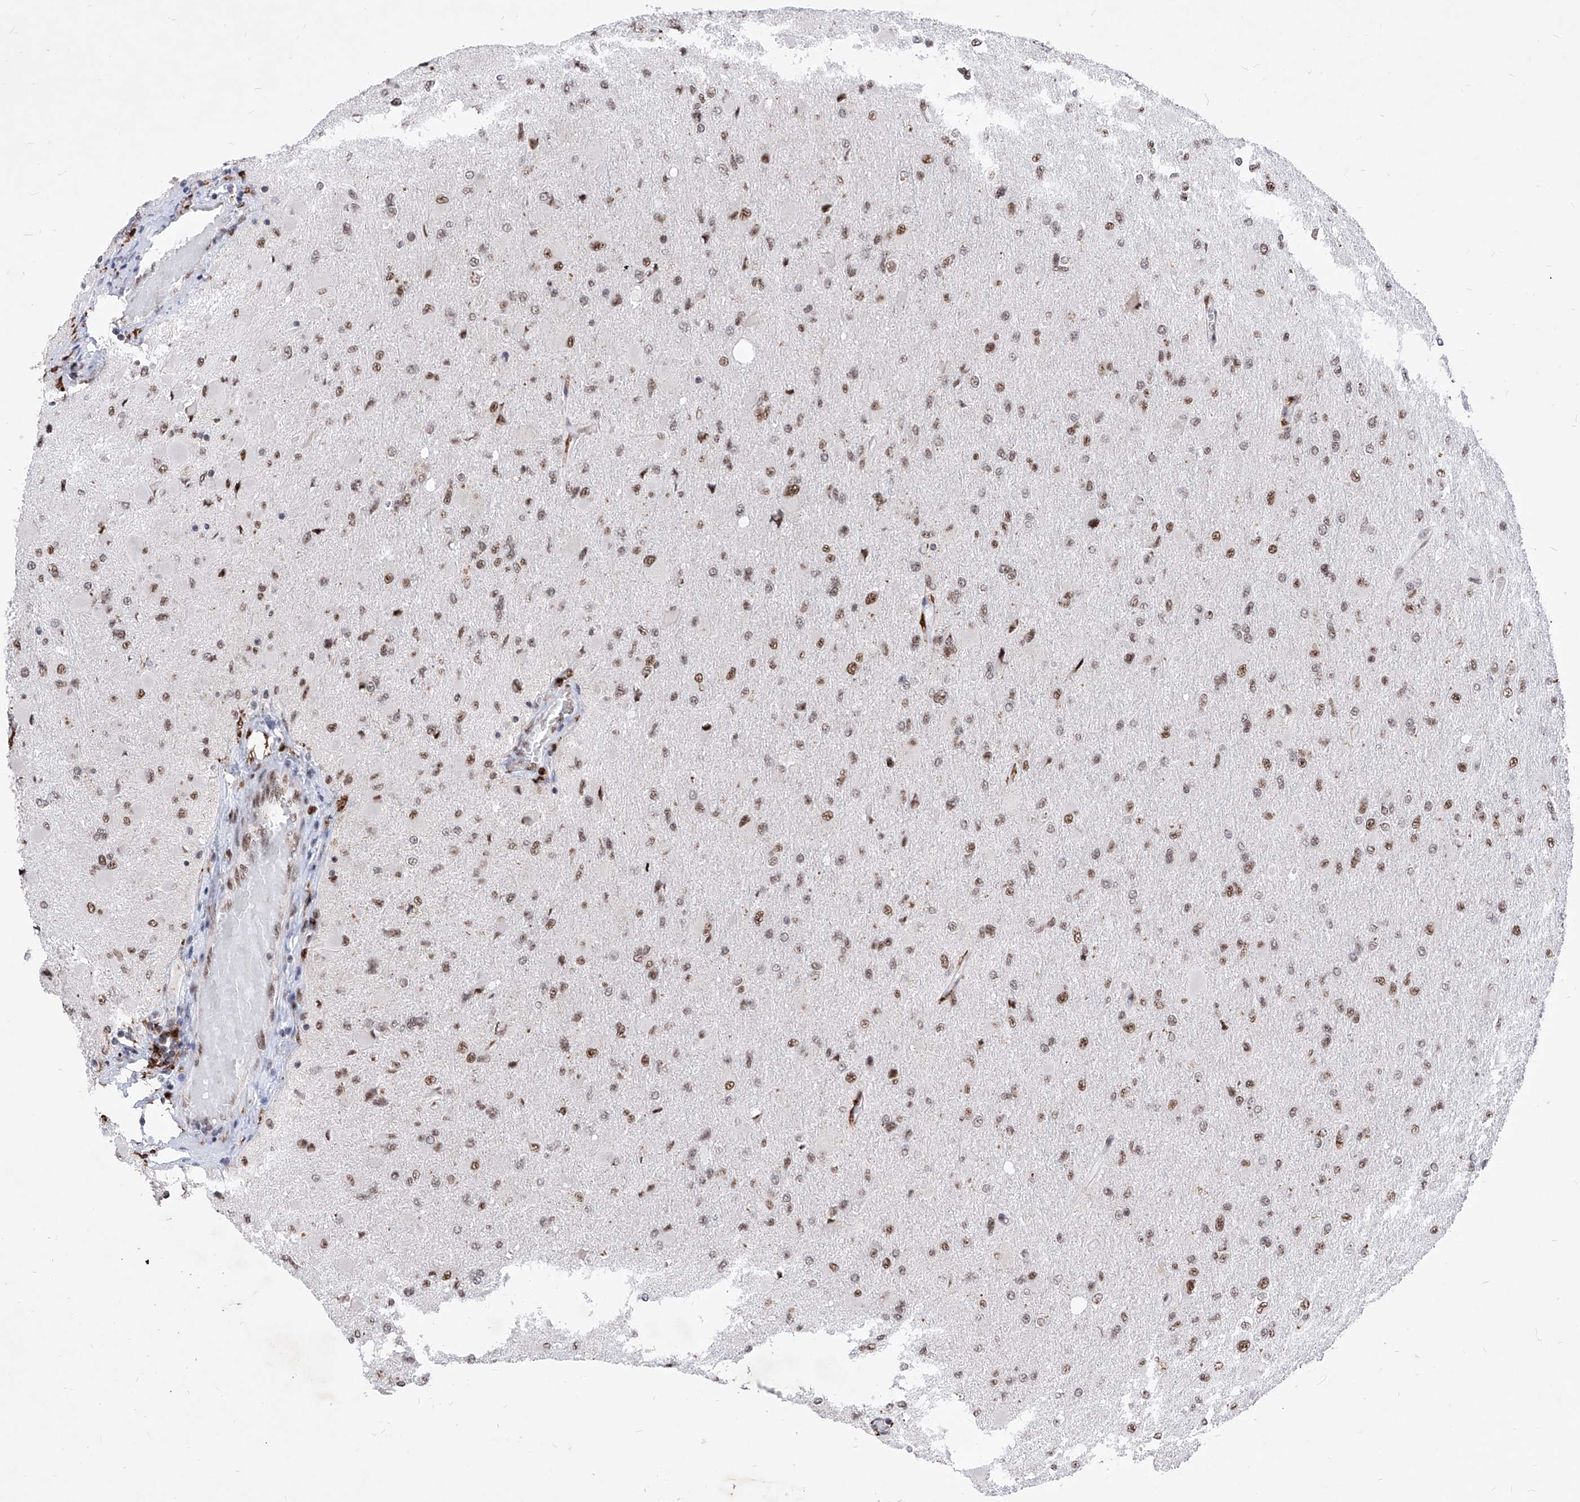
{"staining": {"intensity": "moderate", "quantity": ">75%", "location": "nuclear"}, "tissue": "glioma", "cell_type": "Tumor cells", "image_type": "cancer", "snomed": [{"axis": "morphology", "description": "Glioma, malignant, High grade"}, {"axis": "topography", "description": "Cerebral cortex"}], "caption": "Immunohistochemistry (IHC) of high-grade glioma (malignant) shows medium levels of moderate nuclear expression in about >75% of tumor cells.", "gene": "PHF5A", "patient": {"sex": "female", "age": 36}}